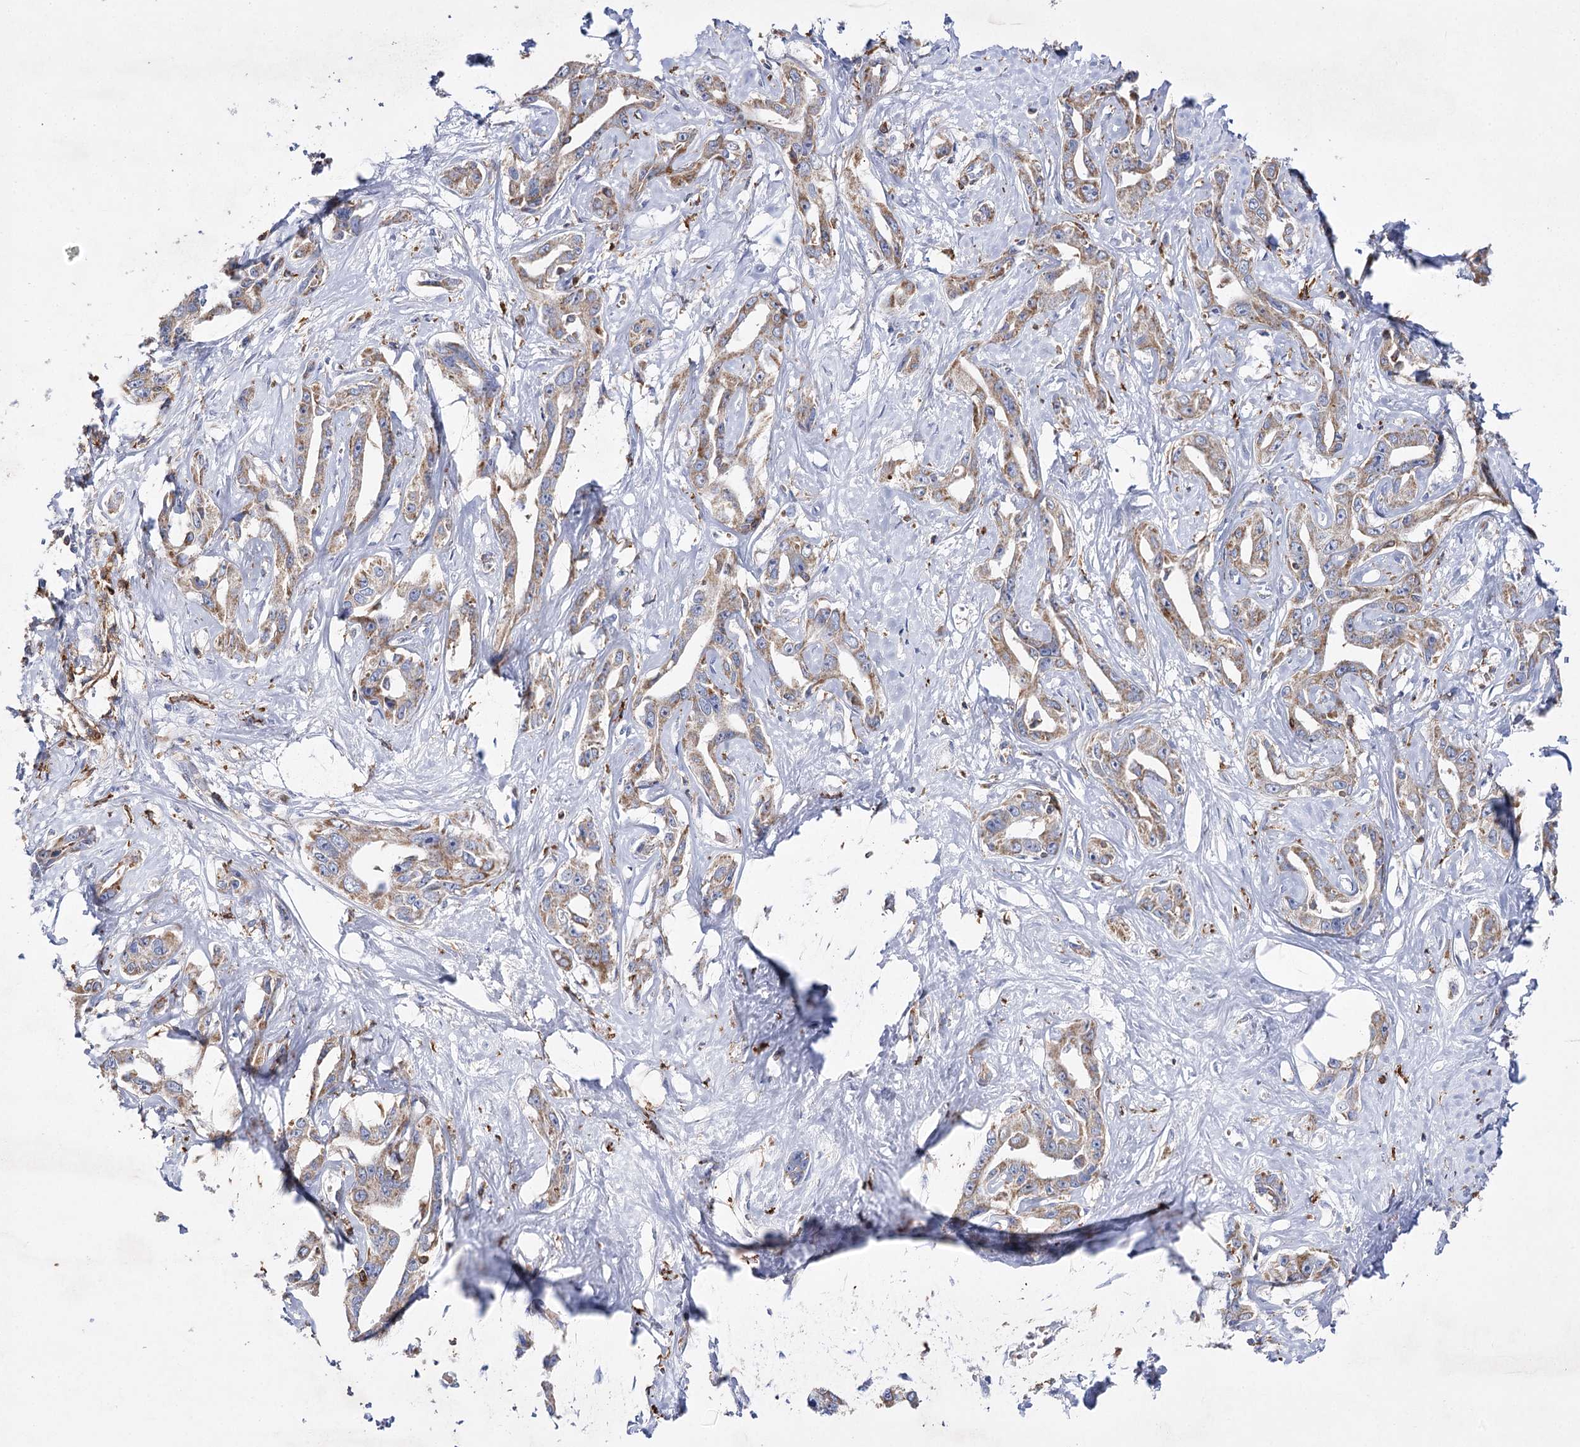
{"staining": {"intensity": "moderate", "quantity": ">75%", "location": "cytoplasmic/membranous"}, "tissue": "liver cancer", "cell_type": "Tumor cells", "image_type": "cancer", "snomed": [{"axis": "morphology", "description": "Cholangiocarcinoma"}, {"axis": "topography", "description": "Liver"}], "caption": "Moderate cytoplasmic/membranous expression is identified in about >75% of tumor cells in cholangiocarcinoma (liver). (Brightfield microscopy of DAB IHC at high magnification).", "gene": "COX15", "patient": {"sex": "male", "age": 59}}